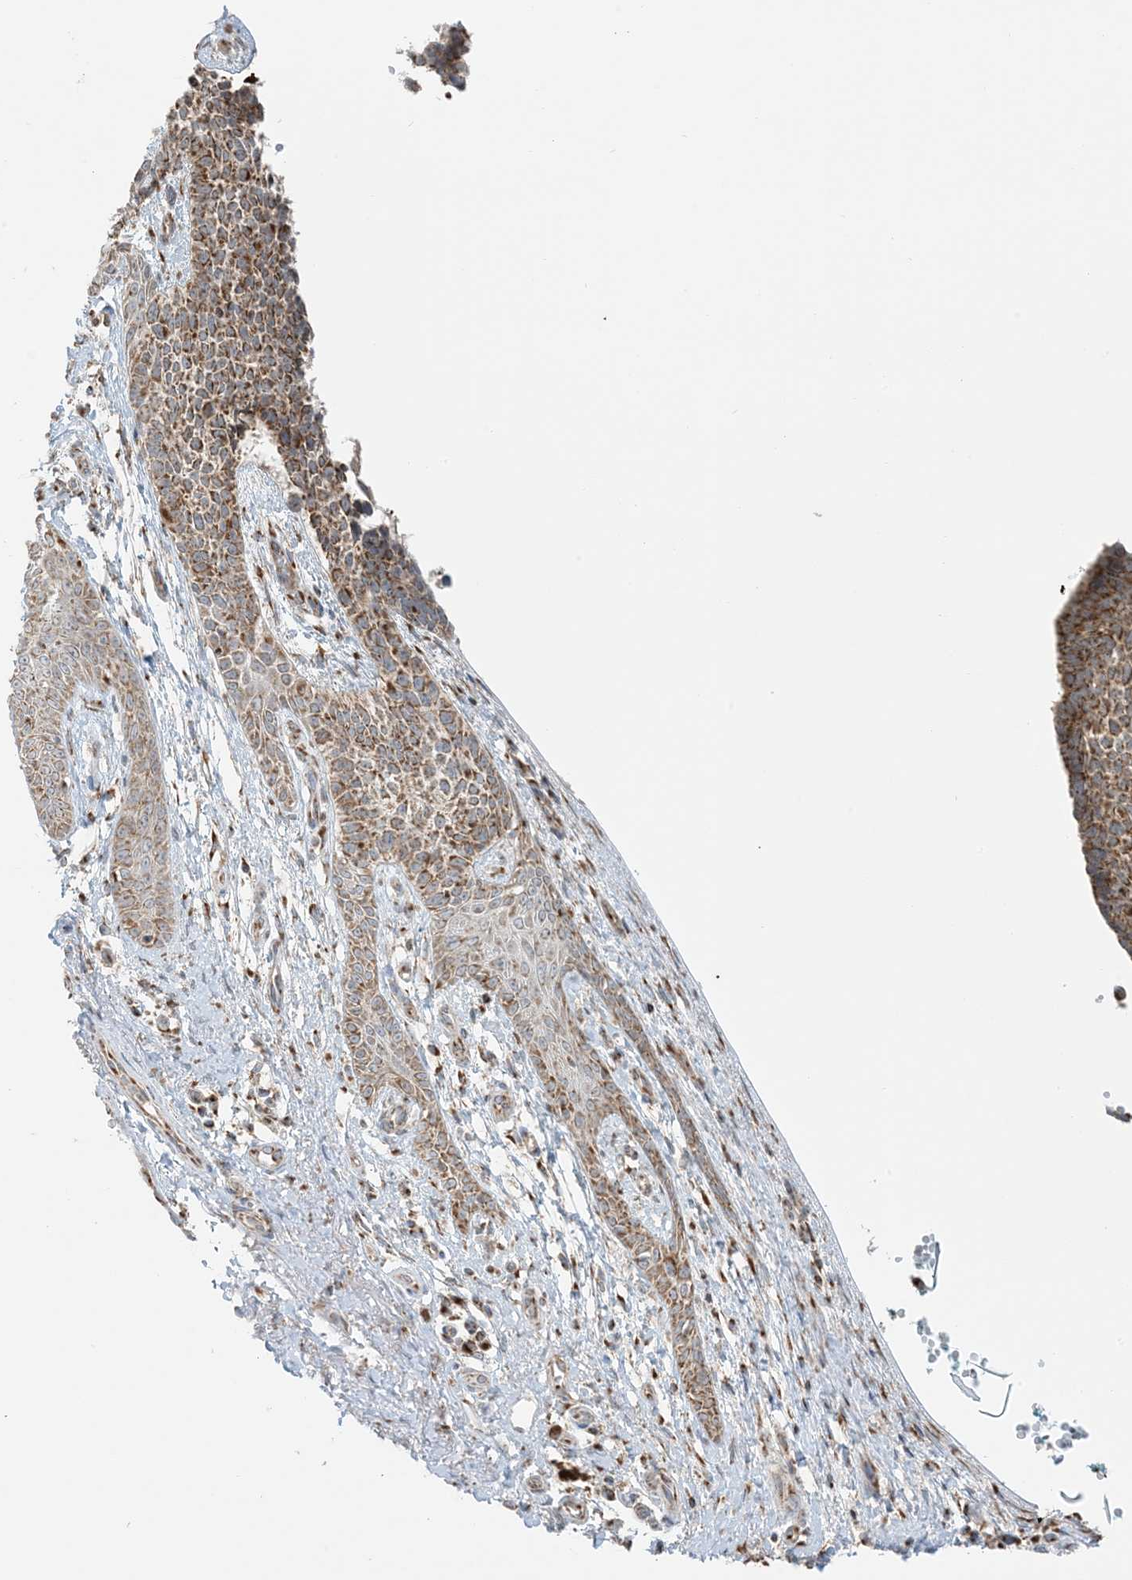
{"staining": {"intensity": "moderate", "quantity": ">75%", "location": "cytoplasmic/membranous"}, "tissue": "skin cancer", "cell_type": "Tumor cells", "image_type": "cancer", "snomed": [{"axis": "morphology", "description": "Basal cell carcinoma"}, {"axis": "topography", "description": "Skin"}], "caption": "Skin cancer (basal cell carcinoma) tissue shows moderate cytoplasmic/membranous positivity in about >75% of tumor cells, visualized by immunohistochemistry.", "gene": "SLC25A12", "patient": {"sex": "female", "age": 84}}